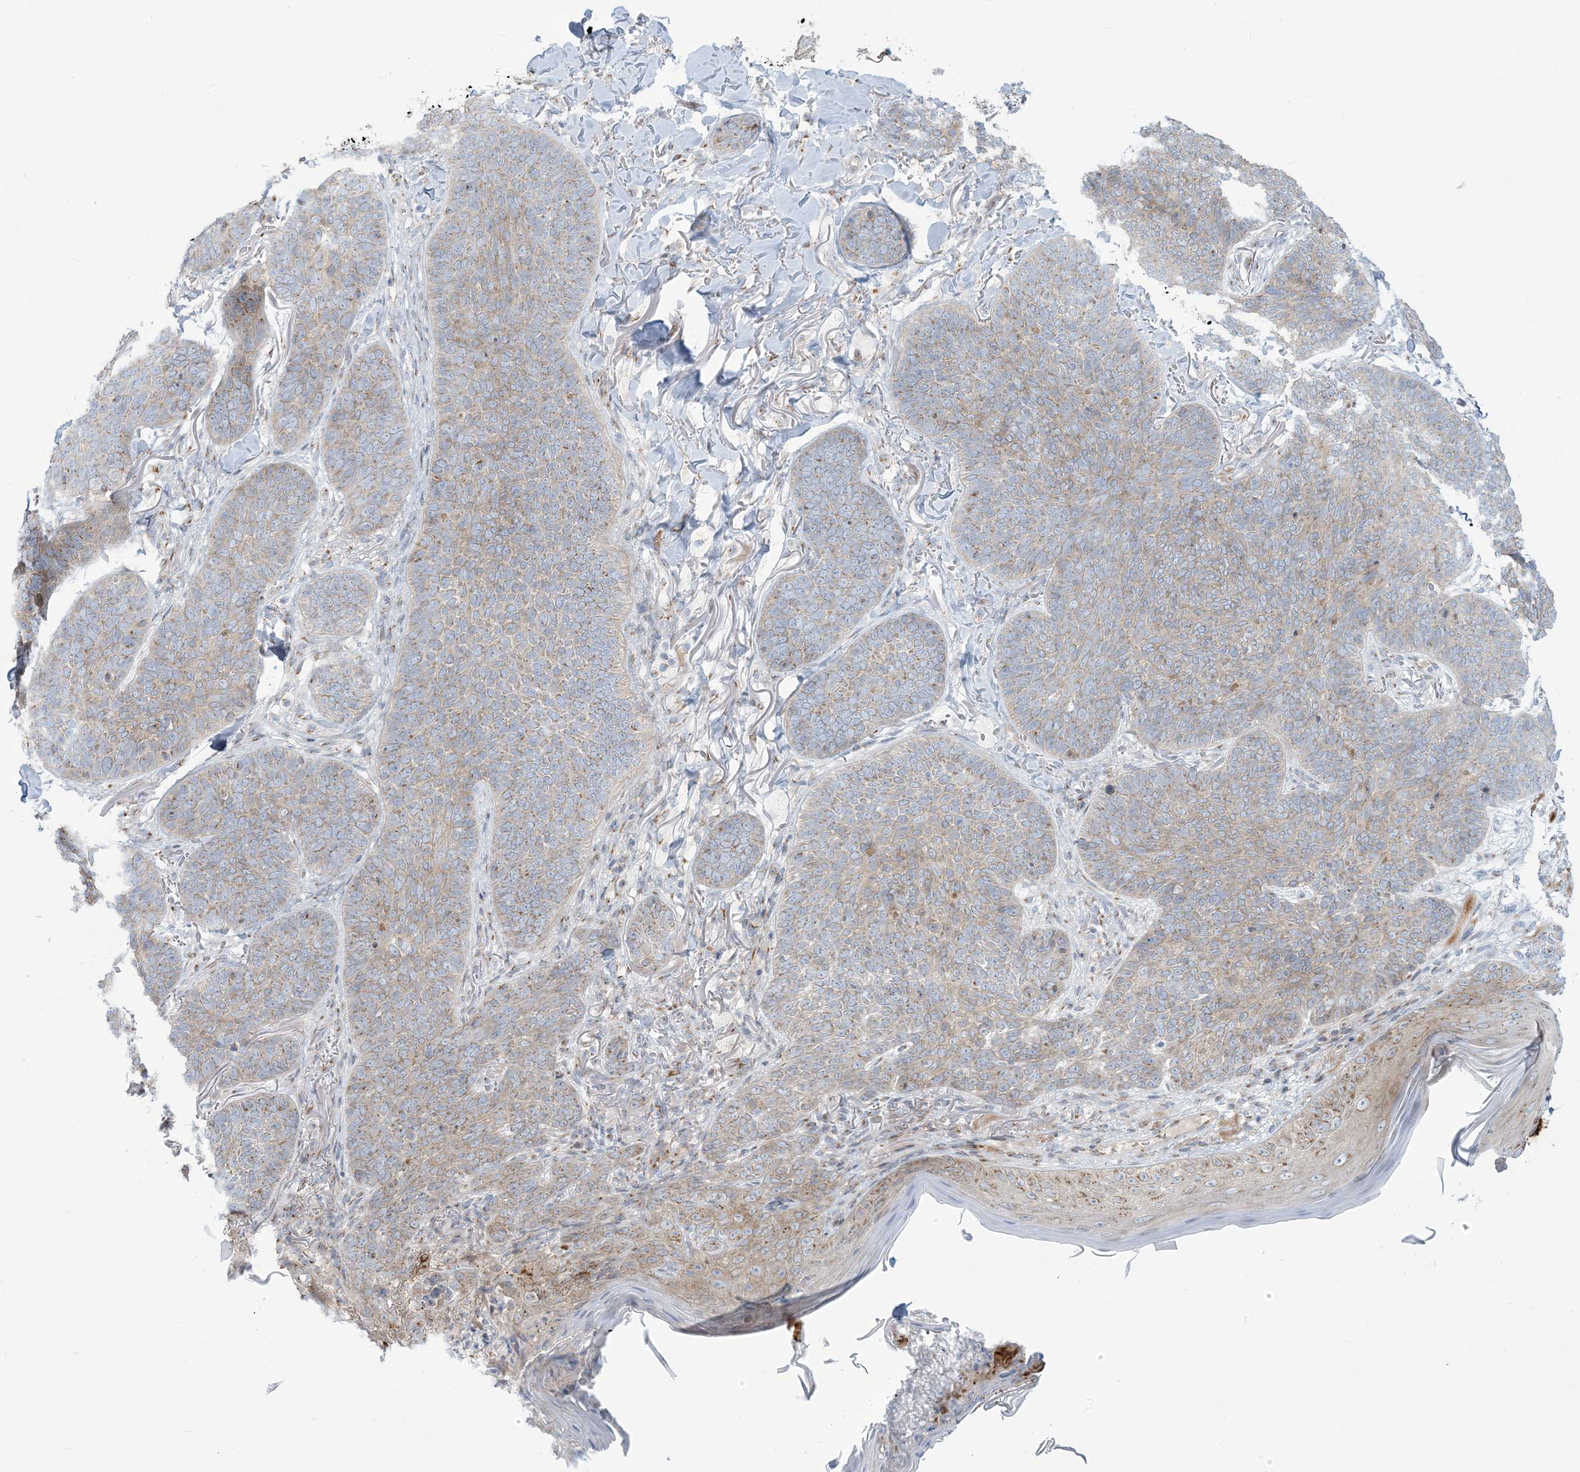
{"staining": {"intensity": "weak", "quantity": ">75%", "location": "cytoplasmic/membranous"}, "tissue": "skin cancer", "cell_type": "Tumor cells", "image_type": "cancer", "snomed": [{"axis": "morphology", "description": "Basal cell carcinoma"}, {"axis": "topography", "description": "Skin"}], "caption": "Tumor cells demonstrate weak cytoplasmic/membranous positivity in approximately >75% of cells in skin cancer (basal cell carcinoma). The protein of interest is stained brown, and the nuclei are stained in blue (DAB IHC with brightfield microscopy, high magnification).", "gene": "AFTPH", "patient": {"sex": "male", "age": 85}}